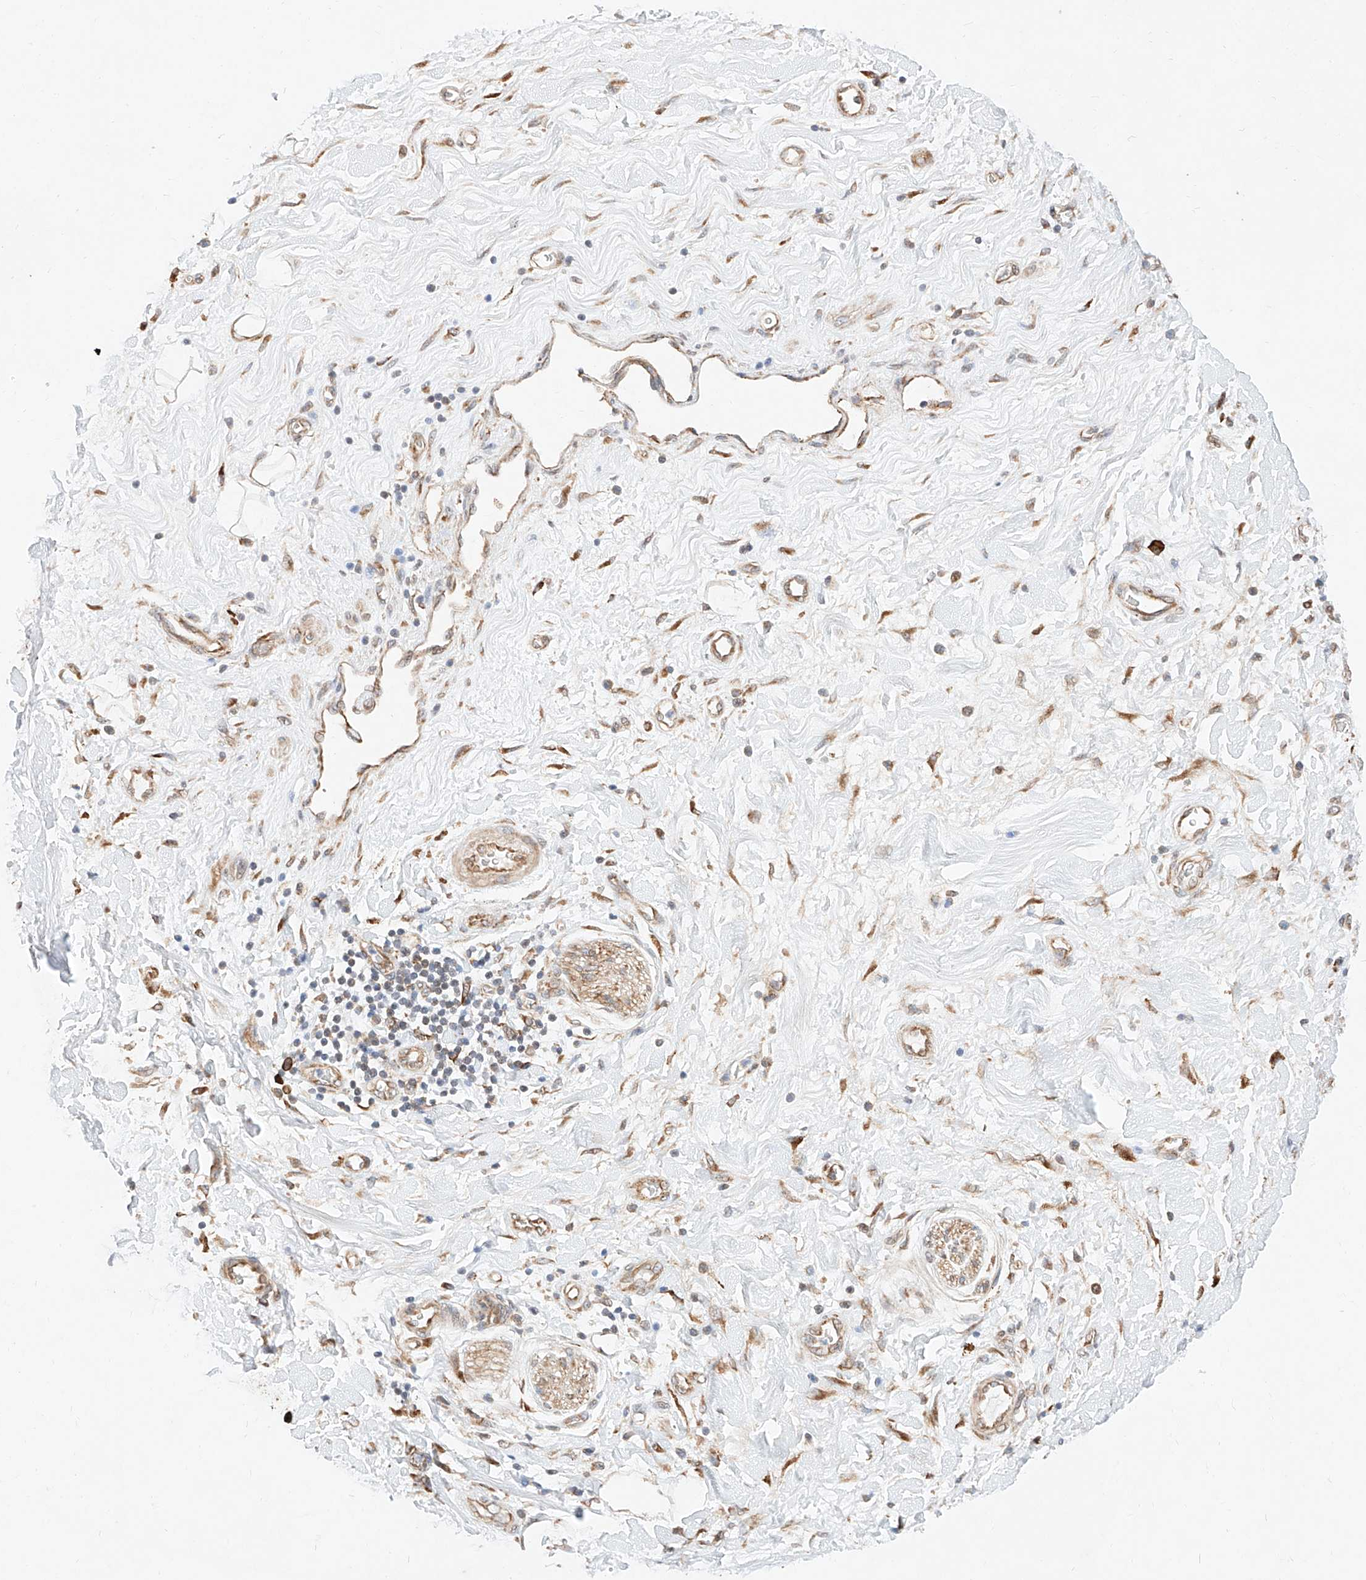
{"staining": {"intensity": "moderate", "quantity": ">75%", "location": "cytoplasmic/membranous"}, "tissue": "soft tissue", "cell_type": "Fibroblasts", "image_type": "normal", "snomed": [{"axis": "morphology", "description": "Normal tissue, NOS"}, {"axis": "morphology", "description": "Adenocarcinoma, NOS"}, {"axis": "topography", "description": "Pancreas"}, {"axis": "topography", "description": "Peripheral nerve tissue"}], "caption": "High-power microscopy captured an immunohistochemistry histopathology image of unremarkable soft tissue, revealing moderate cytoplasmic/membranous staining in approximately >75% of fibroblasts. Using DAB (3,3'-diaminobenzidine) (brown) and hematoxylin (blue) stains, captured at high magnification using brightfield microscopy.", "gene": "ATP9B", "patient": {"sex": "male", "age": 59}}